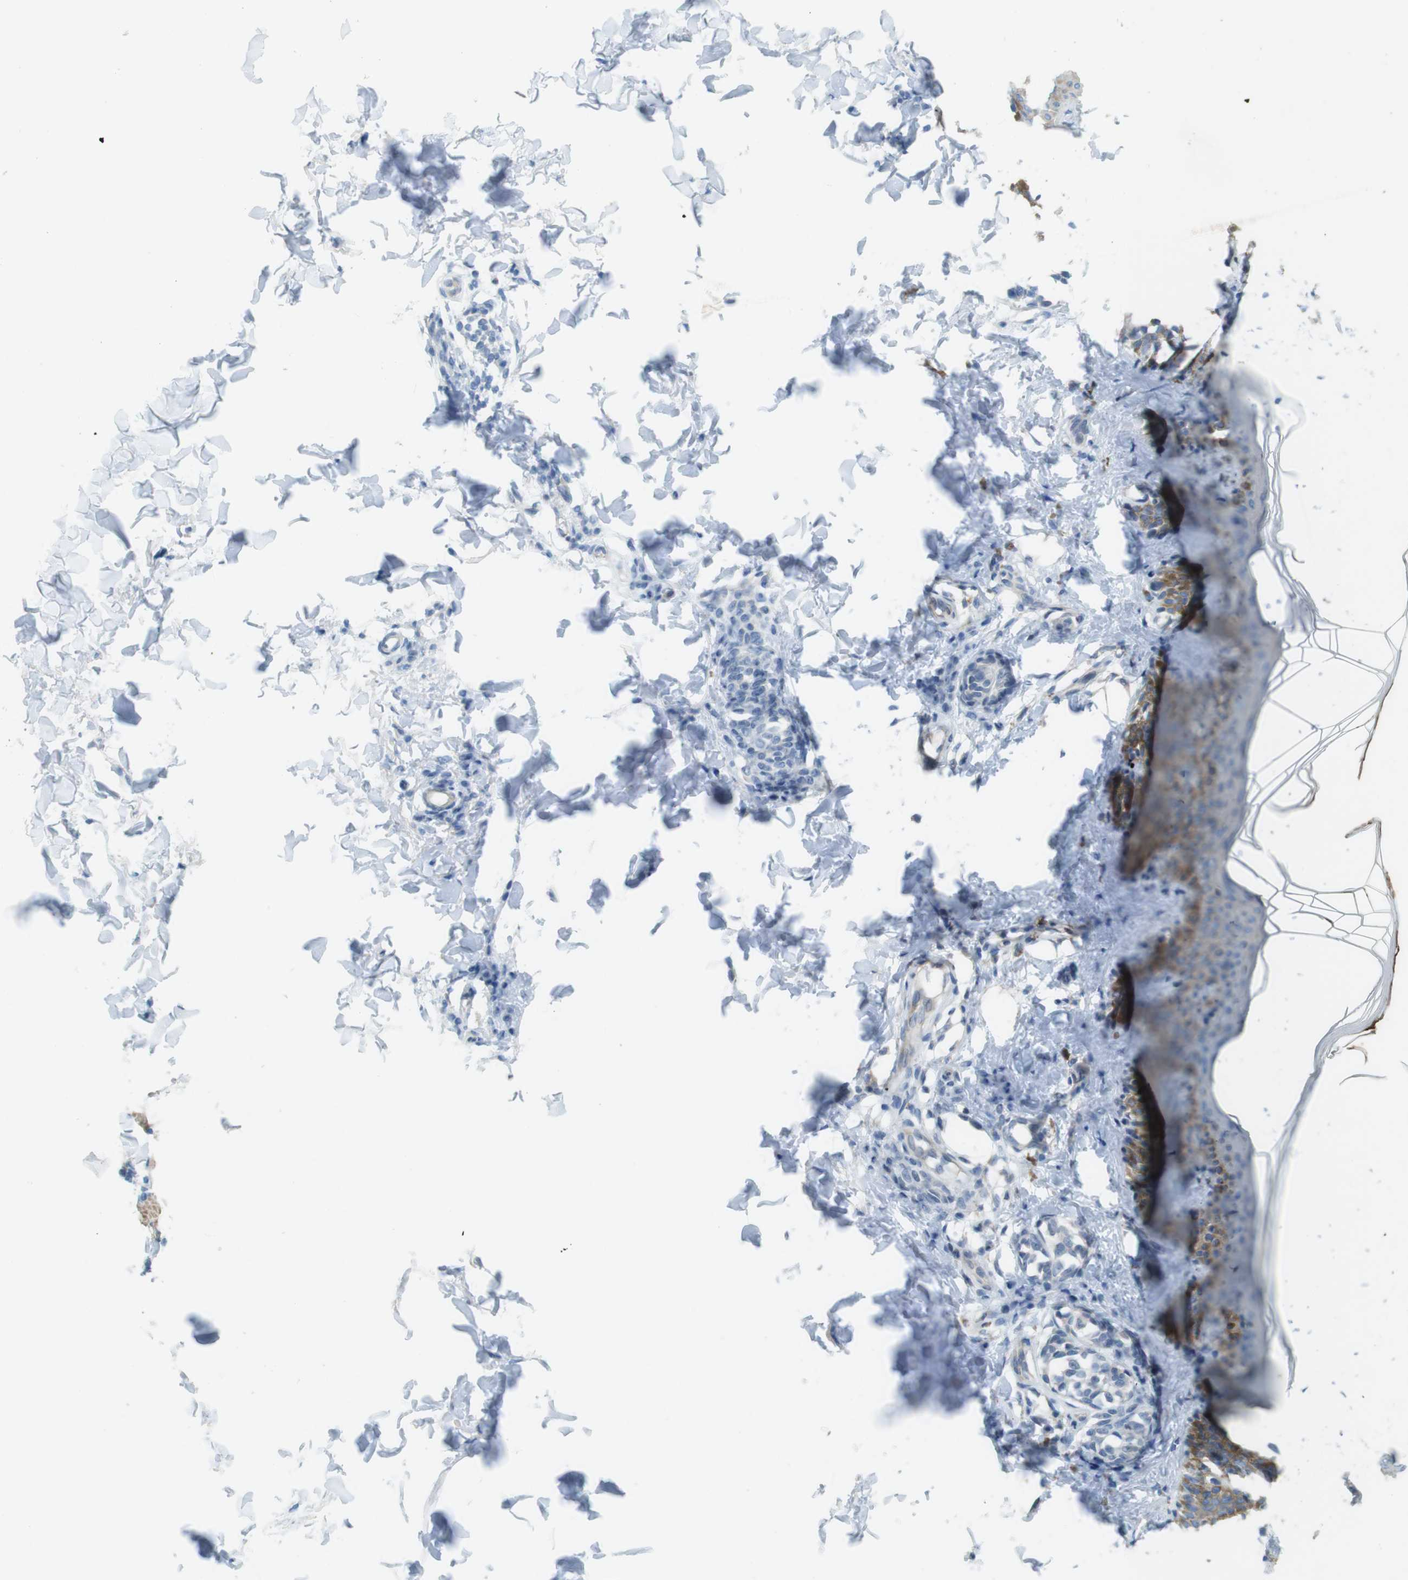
{"staining": {"intensity": "negative", "quantity": "none", "location": "none"}, "tissue": "skin", "cell_type": "Fibroblasts", "image_type": "normal", "snomed": [{"axis": "morphology", "description": "Normal tissue, NOS"}, {"axis": "topography", "description": "Skin"}], "caption": "Immunohistochemical staining of benign human skin exhibits no significant staining in fibroblasts. (DAB (3,3'-diaminobenzidine) IHC visualized using brightfield microscopy, high magnification).", "gene": "TYW1", "patient": {"sex": "male", "age": 16}}